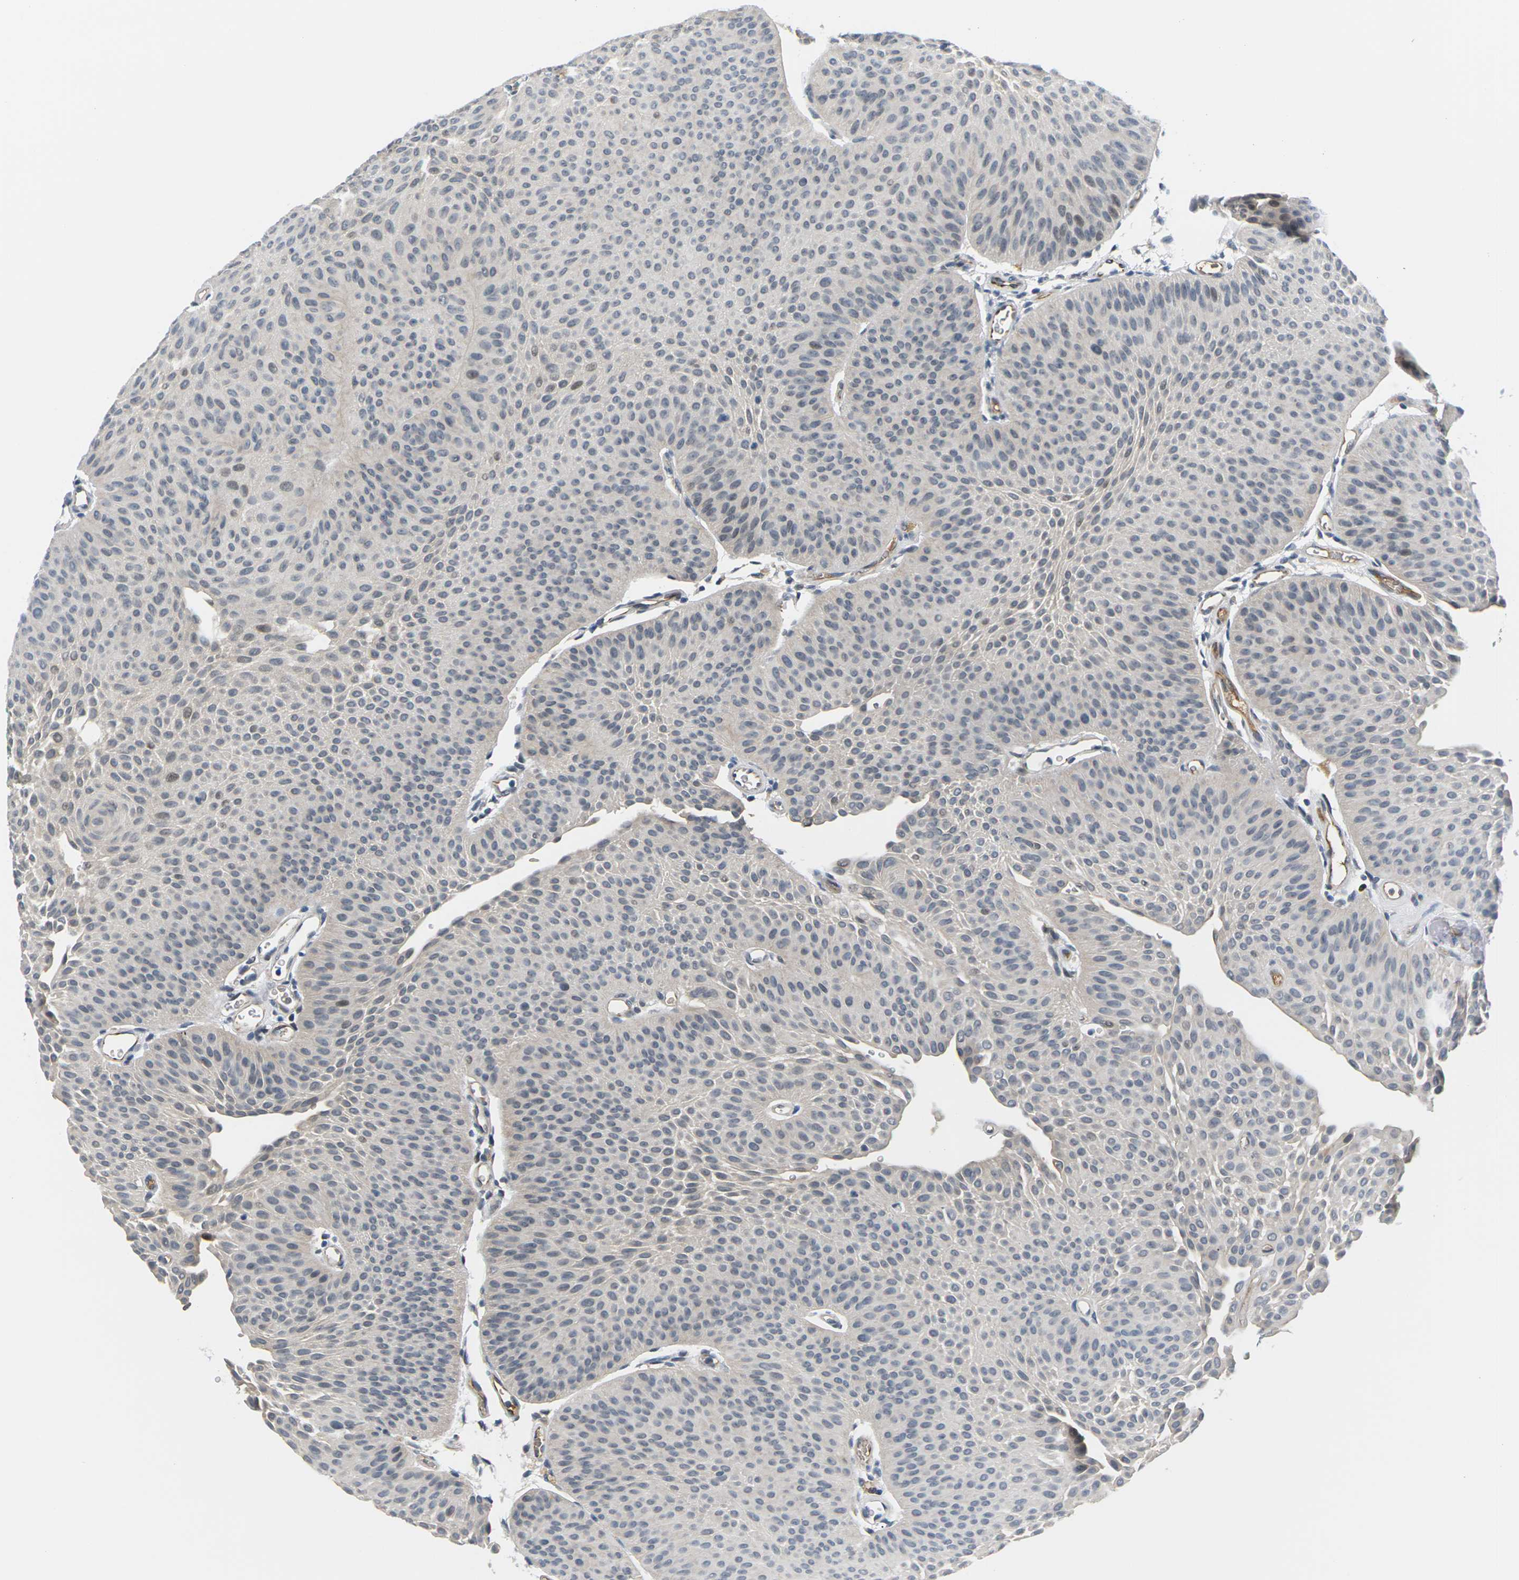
{"staining": {"intensity": "moderate", "quantity": "<25%", "location": "nuclear"}, "tissue": "urothelial cancer", "cell_type": "Tumor cells", "image_type": "cancer", "snomed": [{"axis": "morphology", "description": "Urothelial carcinoma, Low grade"}, {"axis": "topography", "description": "Urinary bladder"}], "caption": "A brown stain highlights moderate nuclear positivity of a protein in urothelial cancer tumor cells. (DAB = brown stain, brightfield microscopy at high magnification).", "gene": "PKP2", "patient": {"sex": "female", "age": 60}}